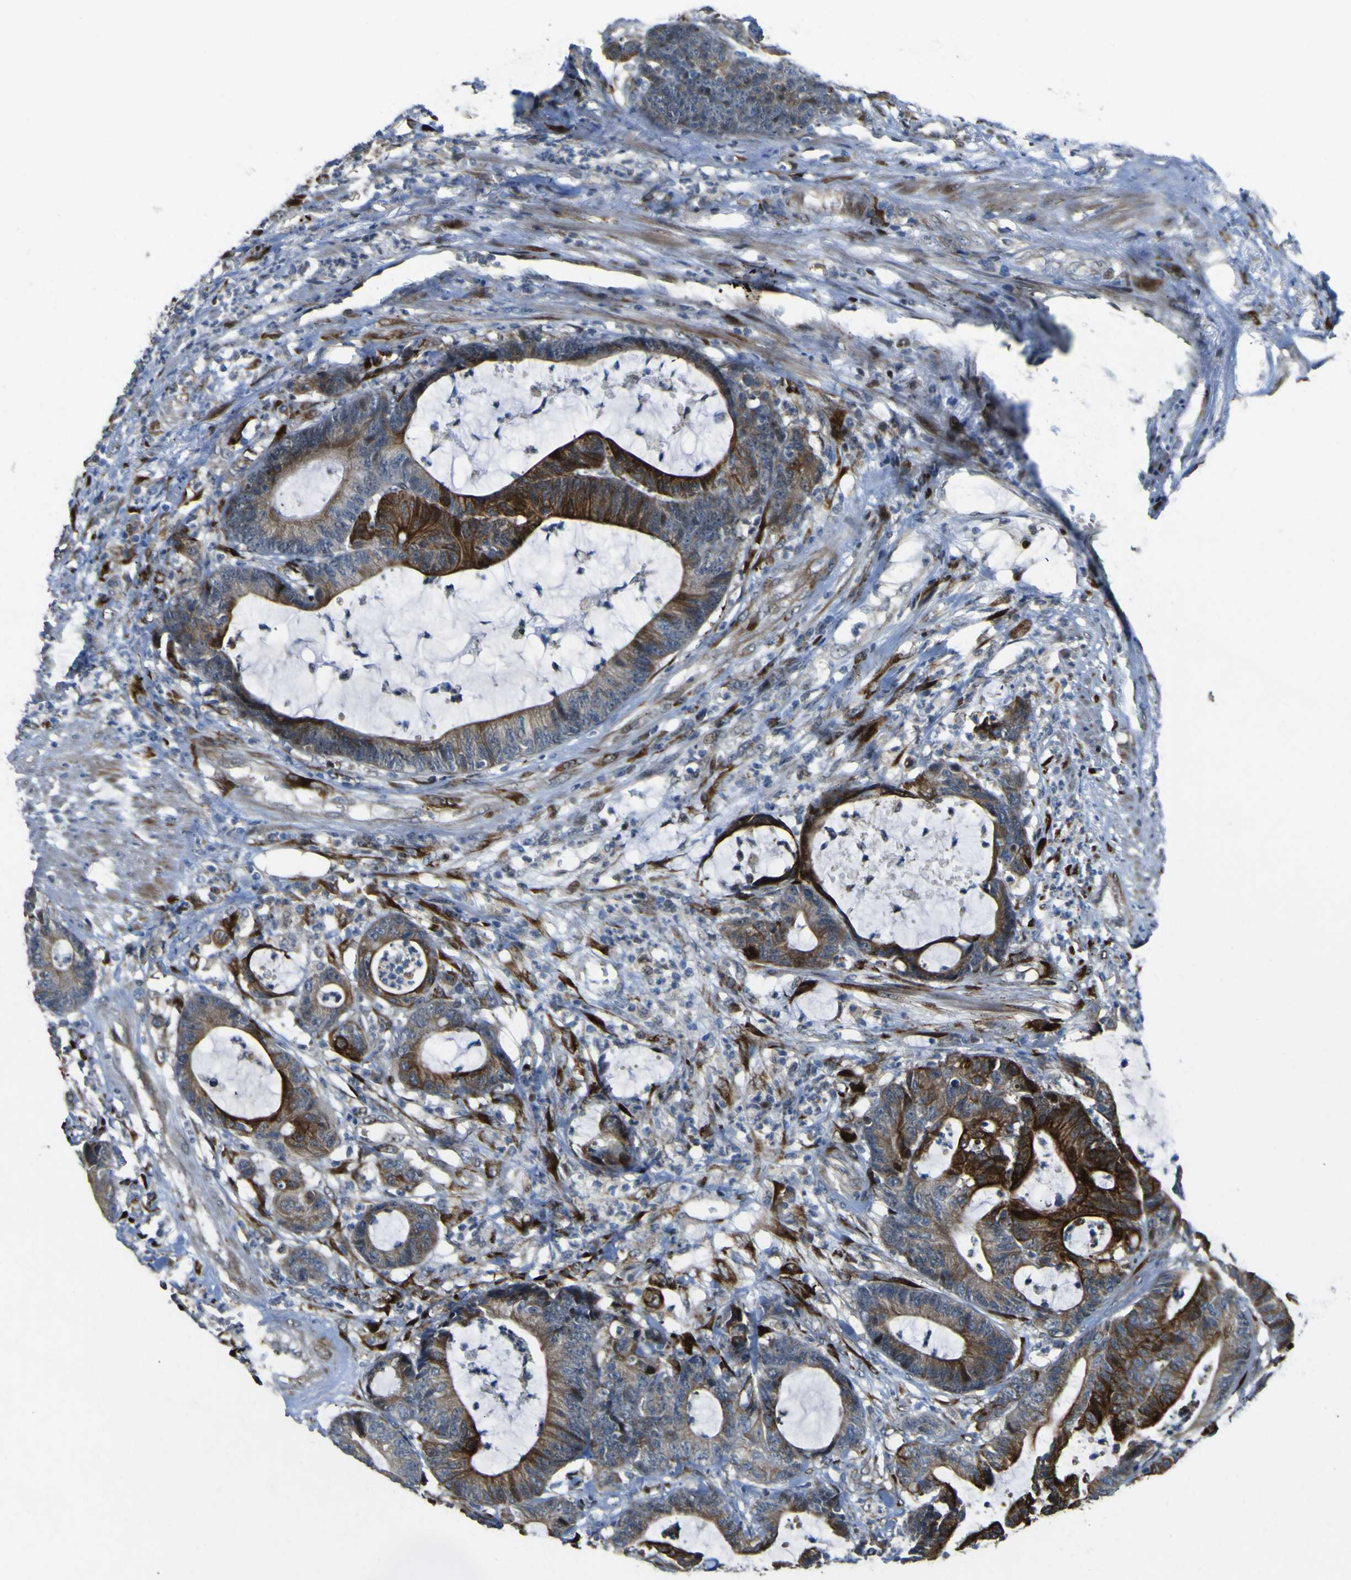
{"staining": {"intensity": "strong", "quantity": ">75%", "location": "cytoplasmic/membranous"}, "tissue": "colorectal cancer", "cell_type": "Tumor cells", "image_type": "cancer", "snomed": [{"axis": "morphology", "description": "Adenocarcinoma, NOS"}, {"axis": "topography", "description": "Colon"}], "caption": "Brown immunohistochemical staining in human adenocarcinoma (colorectal) displays strong cytoplasmic/membranous positivity in about >75% of tumor cells. Immunohistochemistry stains the protein of interest in brown and the nuclei are stained blue.", "gene": "LBHD1", "patient": {"sex": "female", "age": 84}}